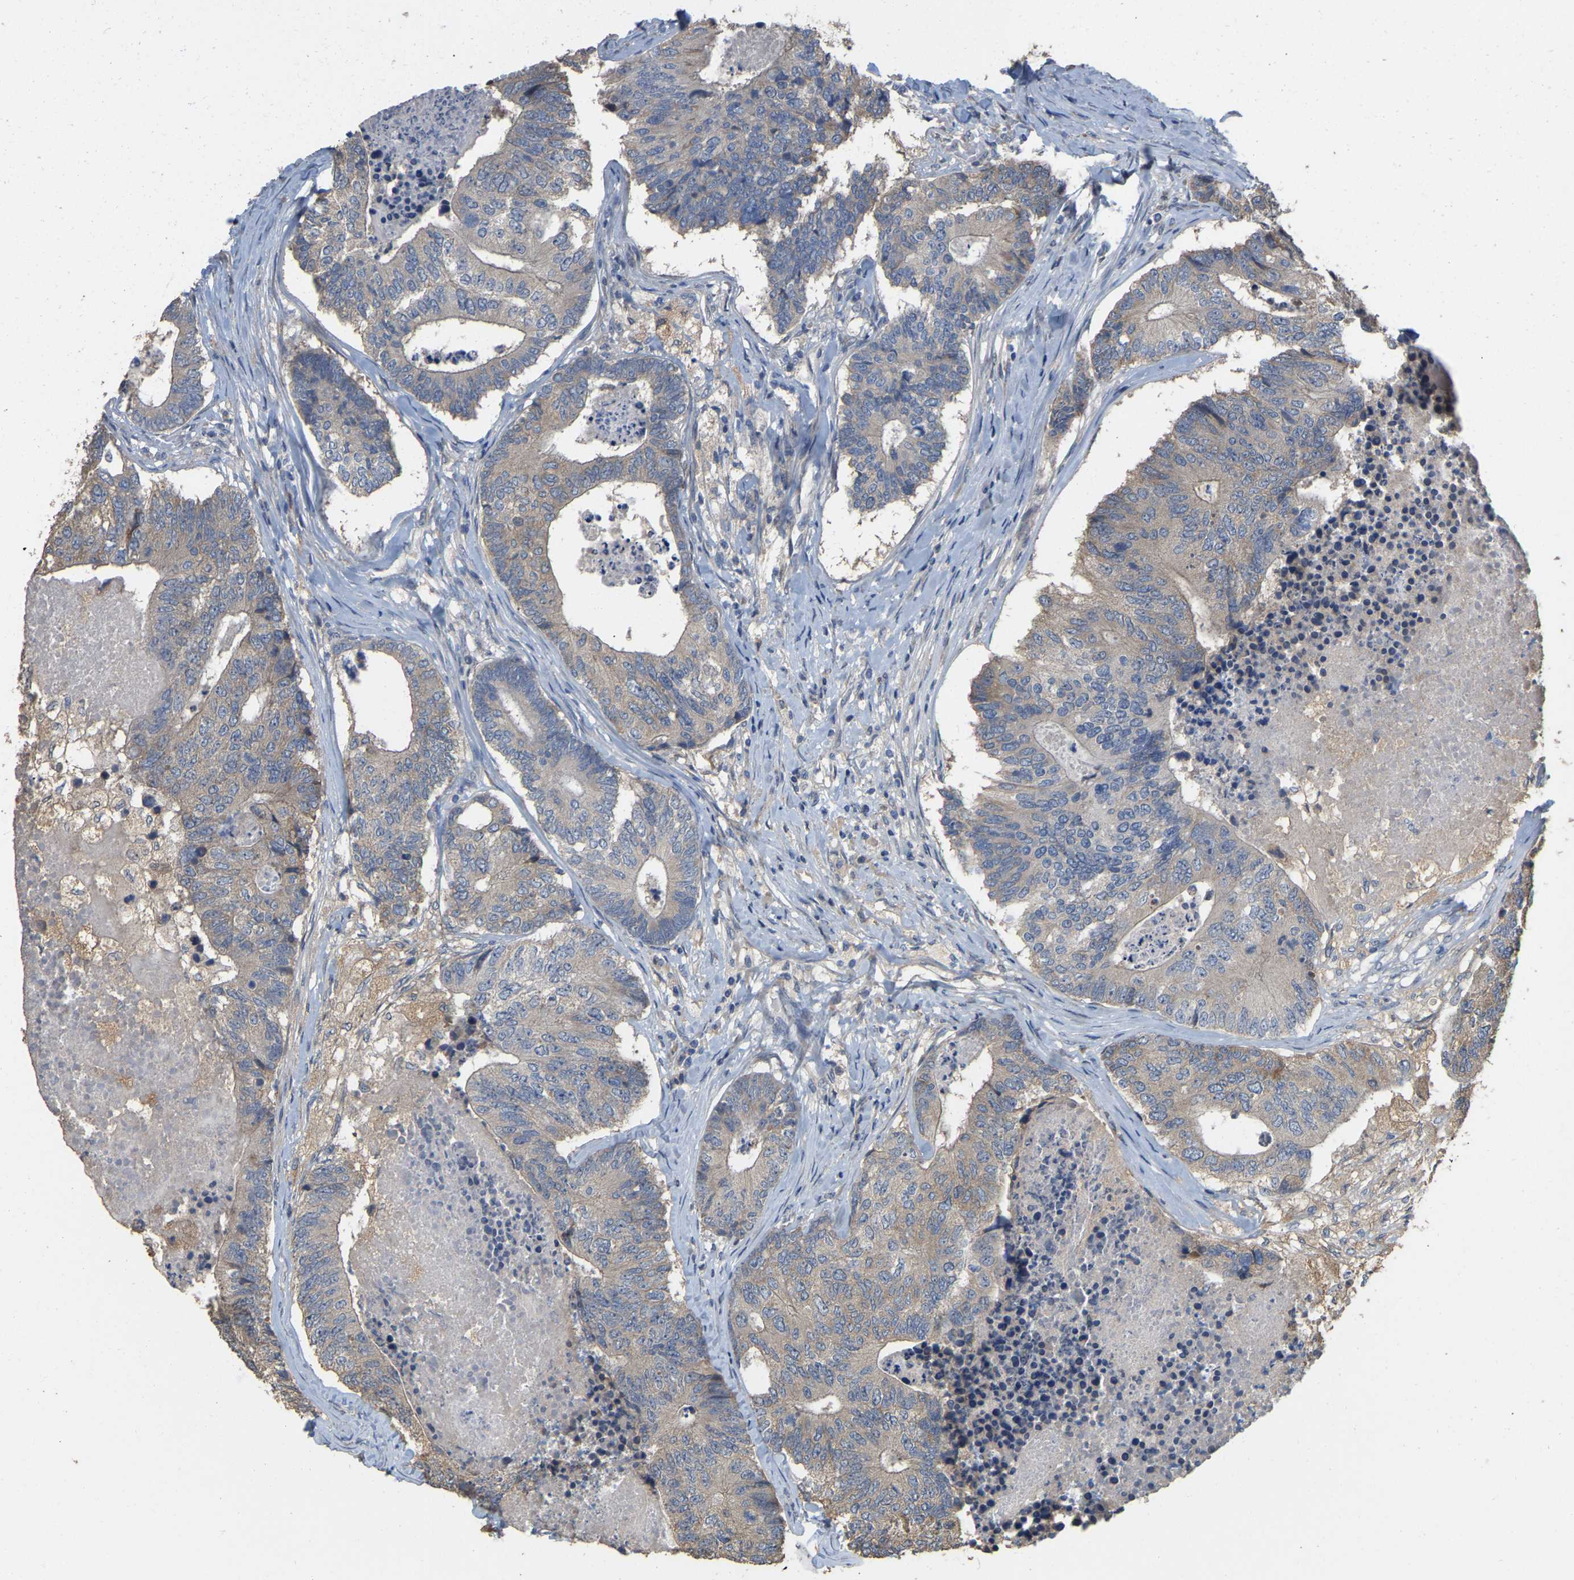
{"staining": {"intensity": "weak", "quantity": "25%-75%", "location": "cytoplasmic/membranous"}, "tissue": "colorectal cancer", "cell_type": "Tumor cells", "image_type": "cancer", "snomed": [{"axis": "morphology", "description": "Adenocarcinoma, NOS"}, {"axis": "topography", "description": "Colon"}], "caption": "Immunohistochemistry of human colorectal cancer shows low levels of weak cytoplasmic/membranous positivity in approximately 25%-75% of tumor cells. Using DAB (3,3'-diaminobenzidine) (brown) and hematoxylin (blue) stains, captured at high magnification using brightfield microscopy.", "gene": "NCS1", "patient": {"sex": "female", "age": 67}}